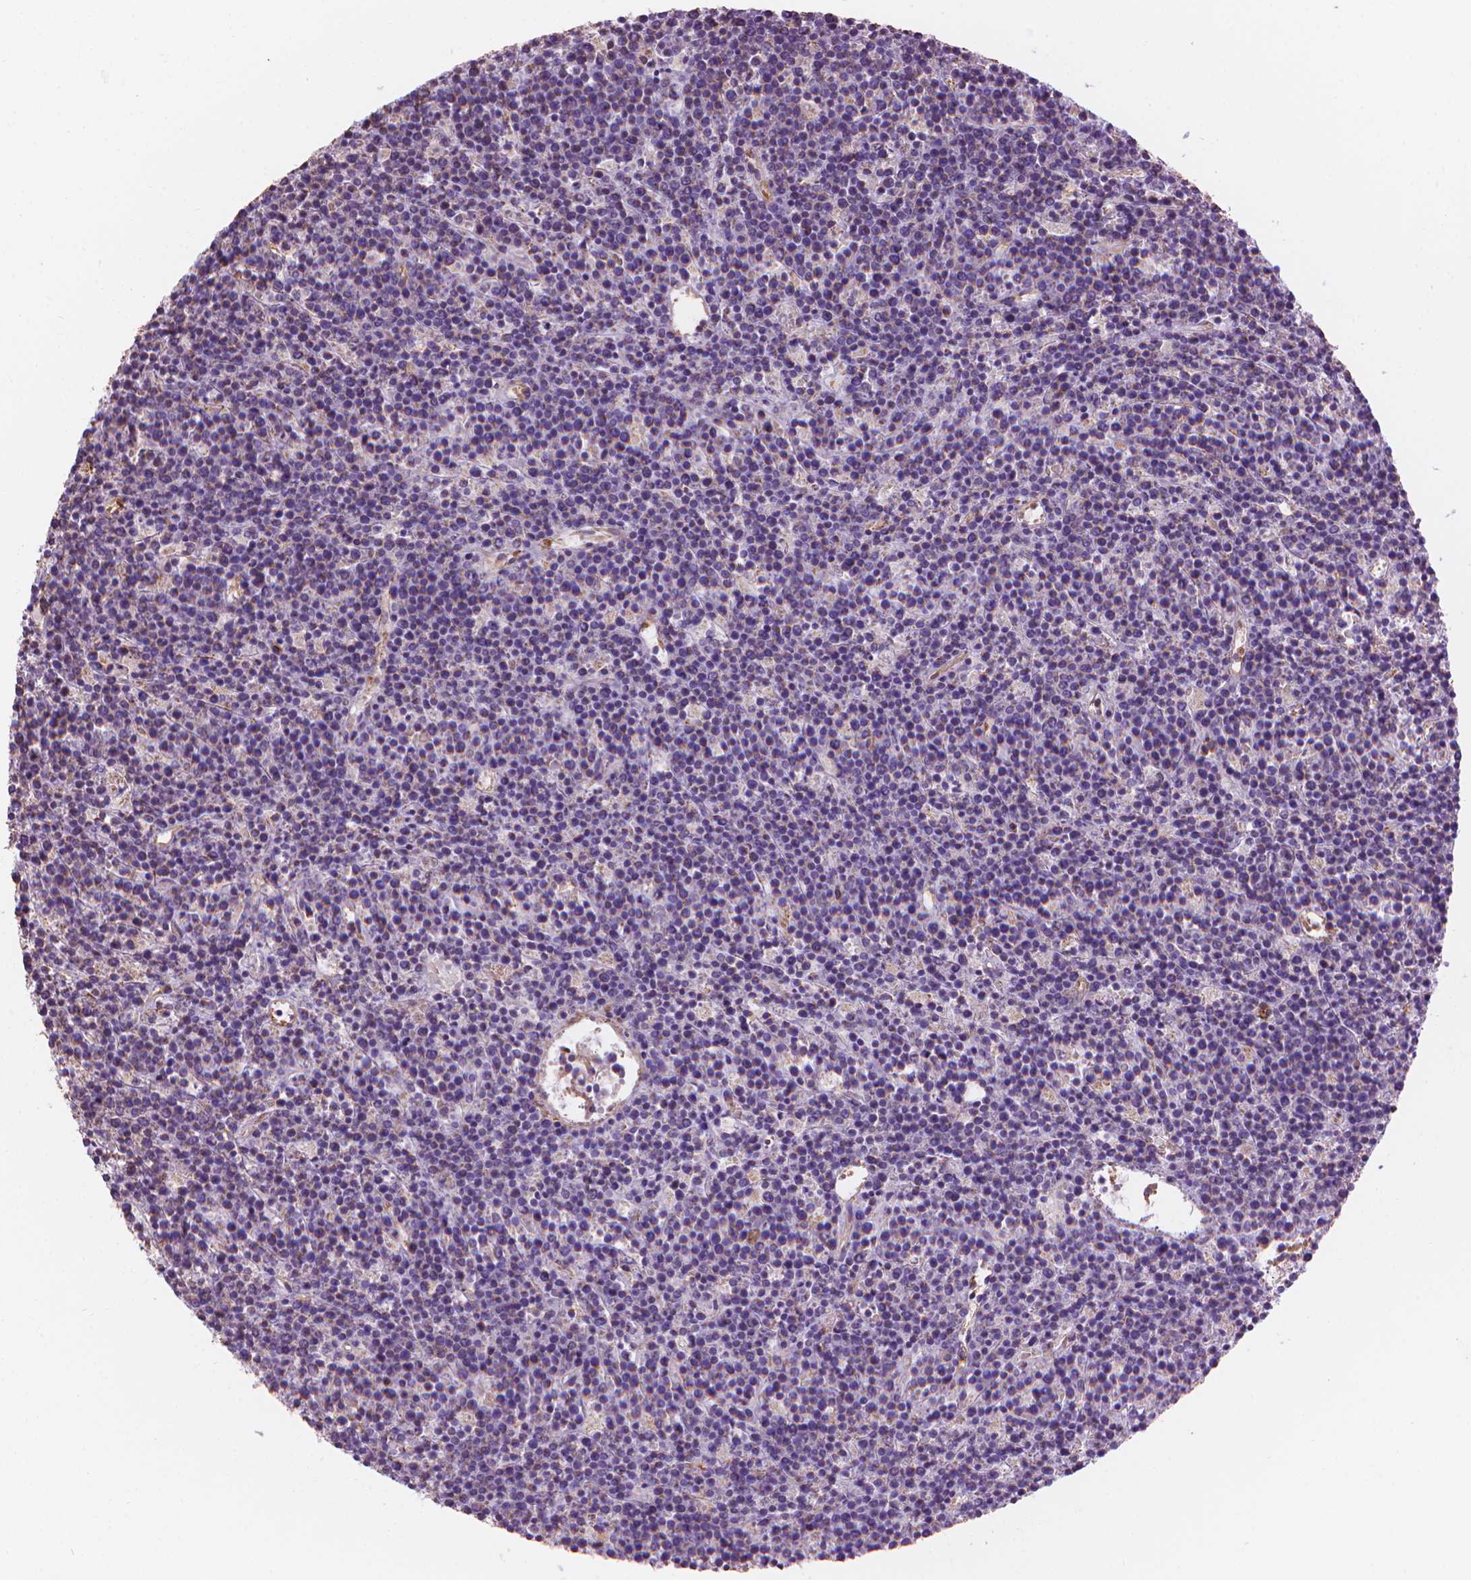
{"staining": {"intensity": "negative", "quantity": "none", "location": "none"}, "tissue": "lymphoma", "cell_type": "Tumor cells", "image_type": "cancer", "snomed": [{"axis": "morphology", "description": "Malignant lymphoma, non-Hodgkin's type, High grade"}, {"axis": "topography", "description": "Ovary"}], "caption": "This micrograph is of lymphoma stained with IHC to label a protein in brown with the nuclei are counter-stained blue. There is no expression in tumor cells.", "gene": "TTC29", "patient": {"sex": "female", "age": 56}}